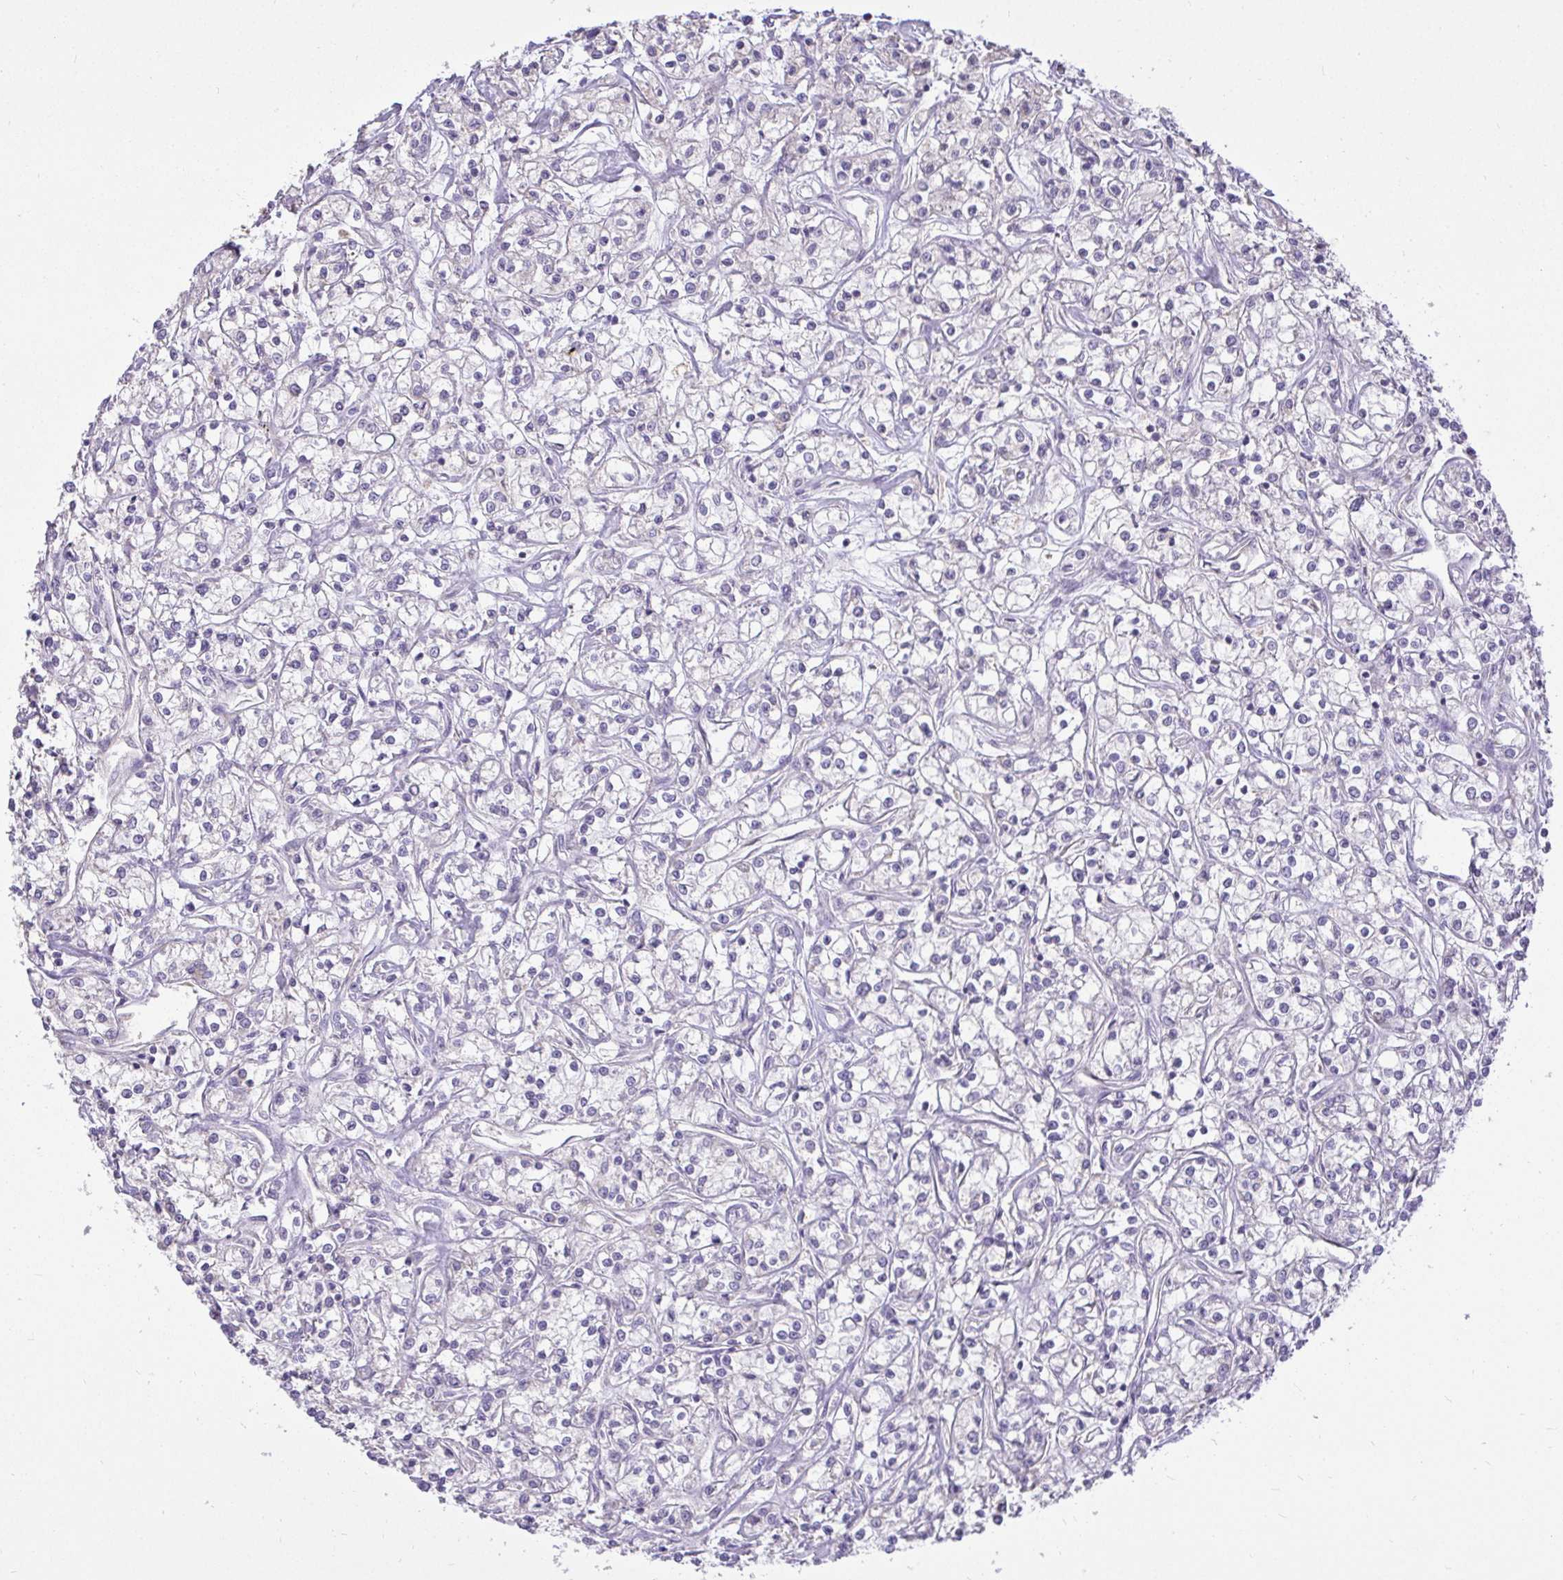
{"staining": {"intensity": "negative", "quantity": "none", "location": "none"}, "tissue": "renal cancer", "cell_type": "Tumor cells", "image_type": "cancer", "snomed": [{"axis": "morphology", "description": "Adenocarcinoma, NOS"}, {"axis": "topography", "description": "Kidney"}], "caption": "There is no significant staining in tumor cells of adenocarcinoma (renal).", "gene": "STRIP1", "patient": {"sex": "female", "age": 59}}